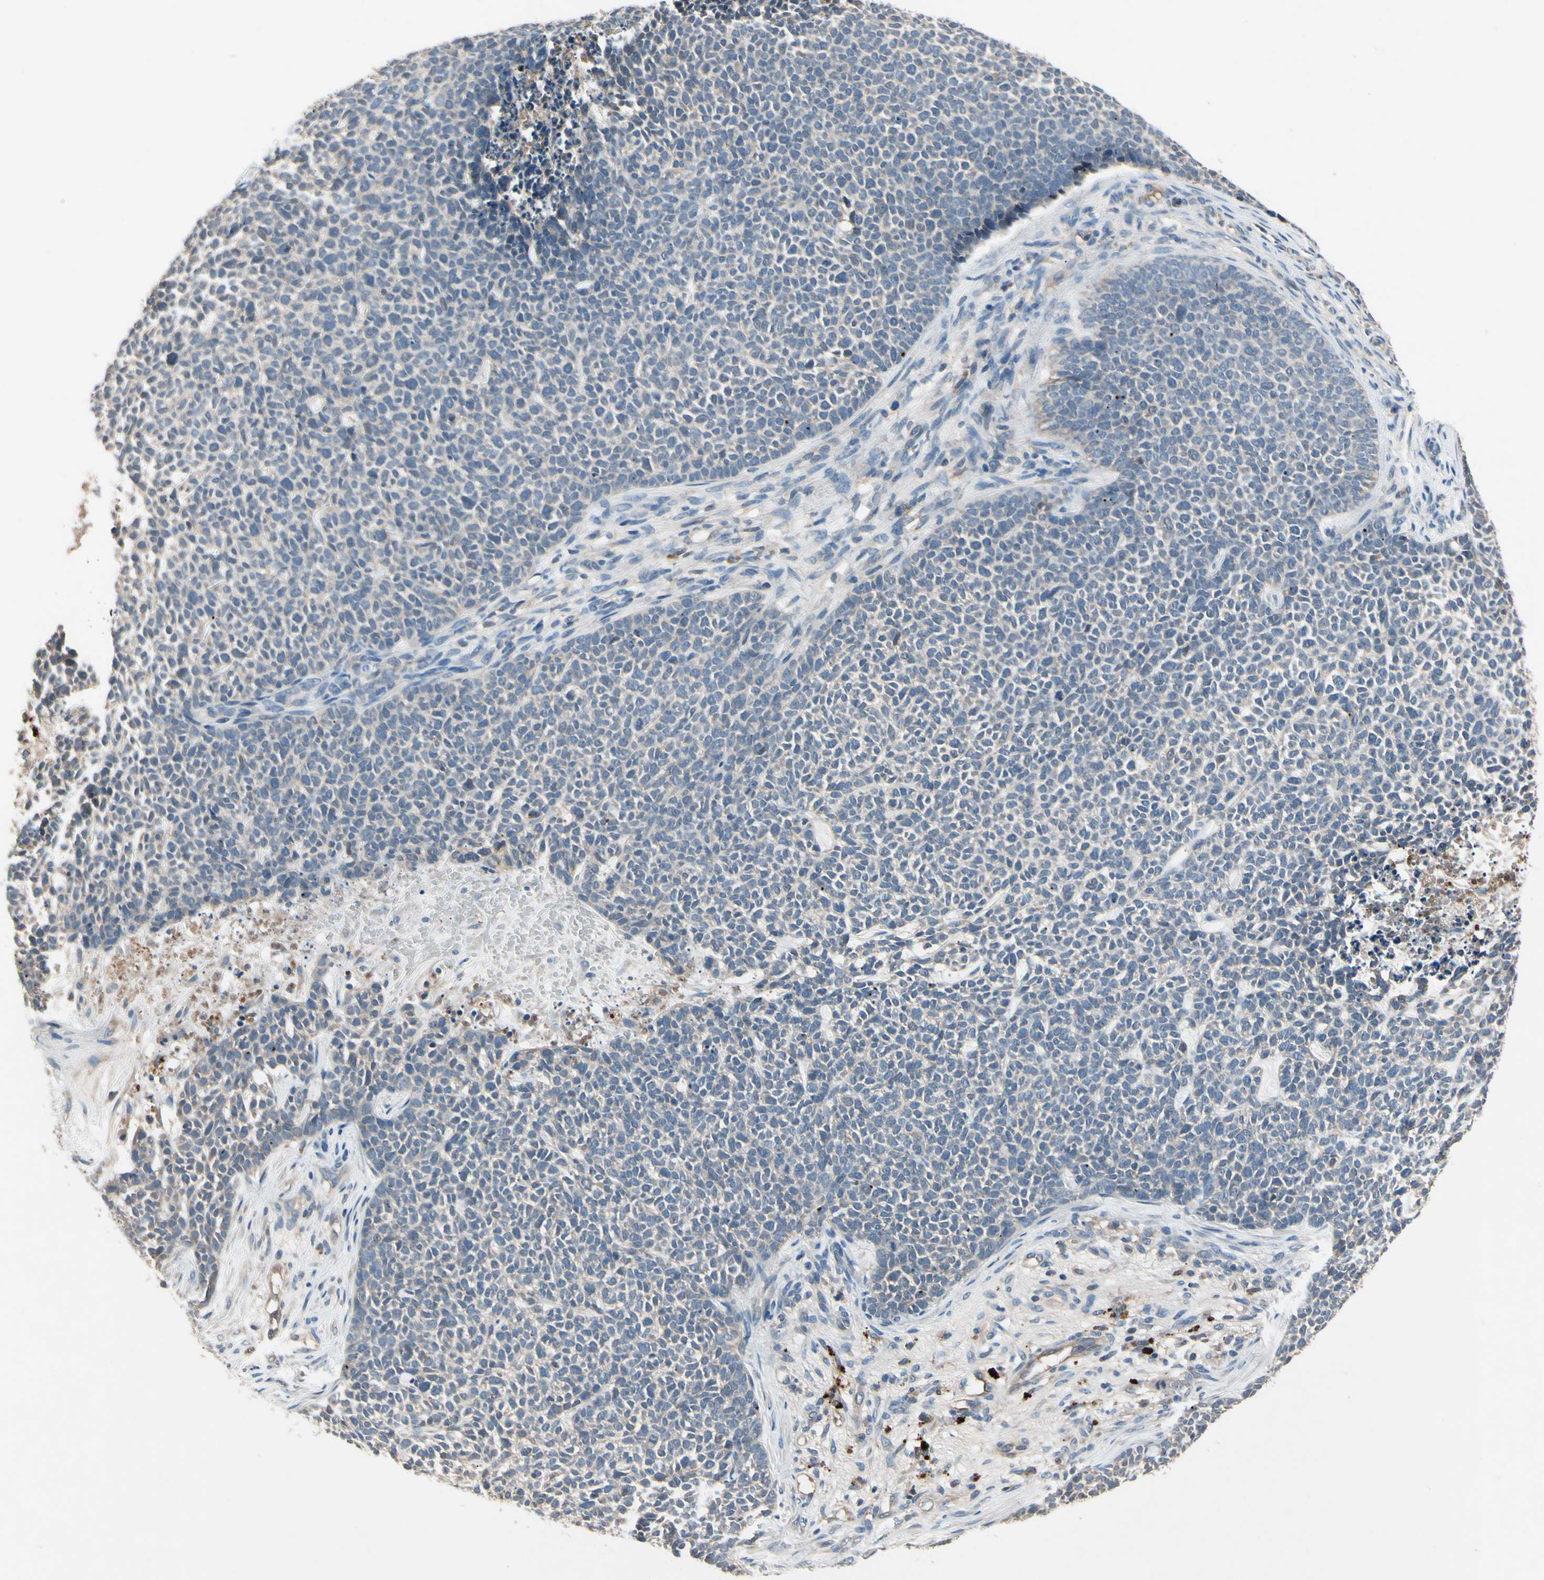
{"staining": {"intensity": "weak", "quantity": "<25%", "location": "cytoplasmic/membranous"}, "tissue": "skin cancer", "cell_type": "Tumor cells", "image_type": "cancer", "snomed": [{"axis": "morphology", "description": "Basal cell carcinoma"}, {"axis": "topography", "description": "Skin"}], "caption": "Protein analysis of skin cancer displays no significant positivity in tumor cells.", "gene": "IL1RL1", "patient": {"sex": "female", "age": 84}}